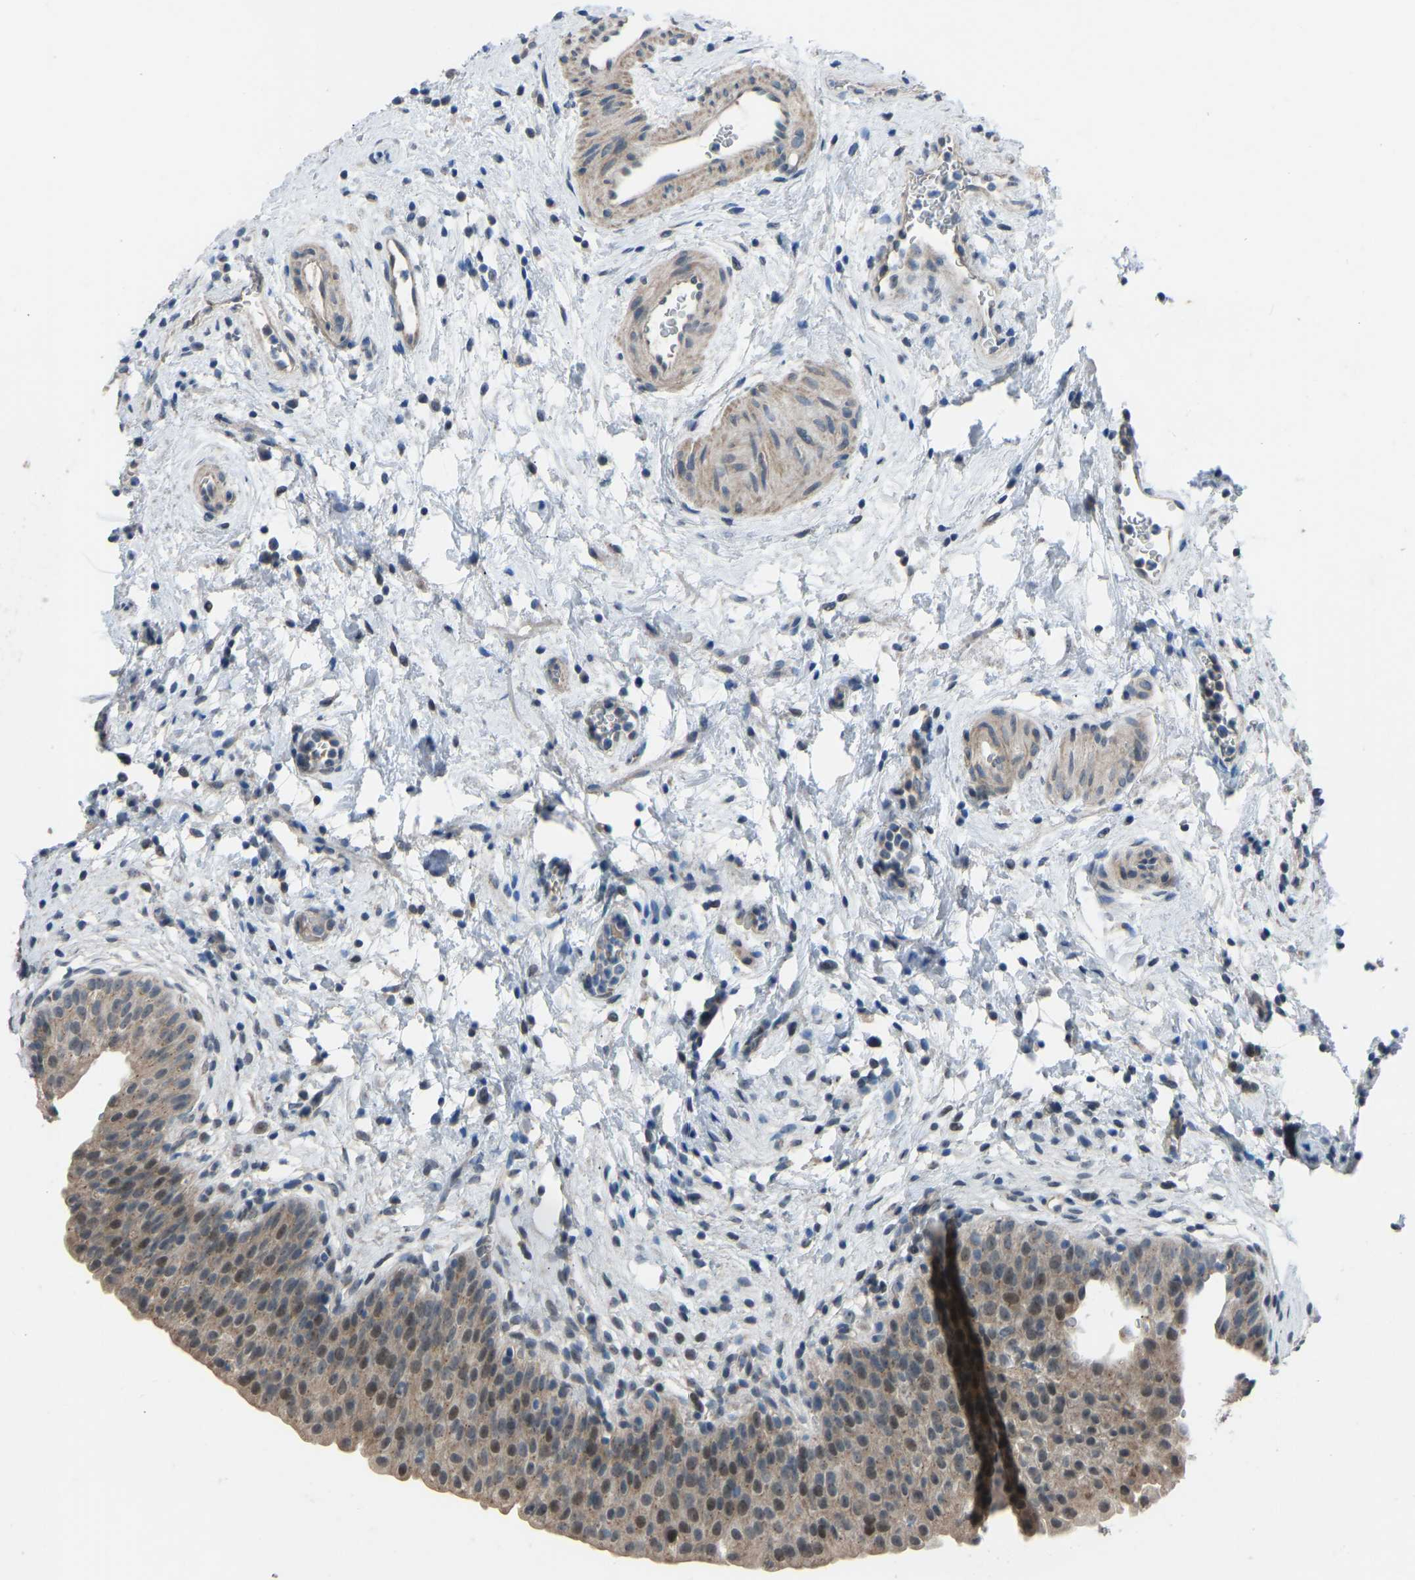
{"staining": {"intensity": "moderate", "quantity": ">75%", "location": "cytoplasmic/membranous,nuclear"}, "tissue": "urinary bladder", "cell_type": "Urothelial cells", "image_type": "normal", "snomed": [{"axis": "morphology", "description": "Normal tissue, NOS"}, {"axis": "topography", "description": "Urinary bladder"}], "caption": "Protein staining by IHC exhibits moderate cytoplasmic/membranous,nuclear positivity in about >75% of urothelial cells in unremarkable urinary bladder.", "gene": "CDK2AP1", "patient": {"sex": "male", "age": 37}}